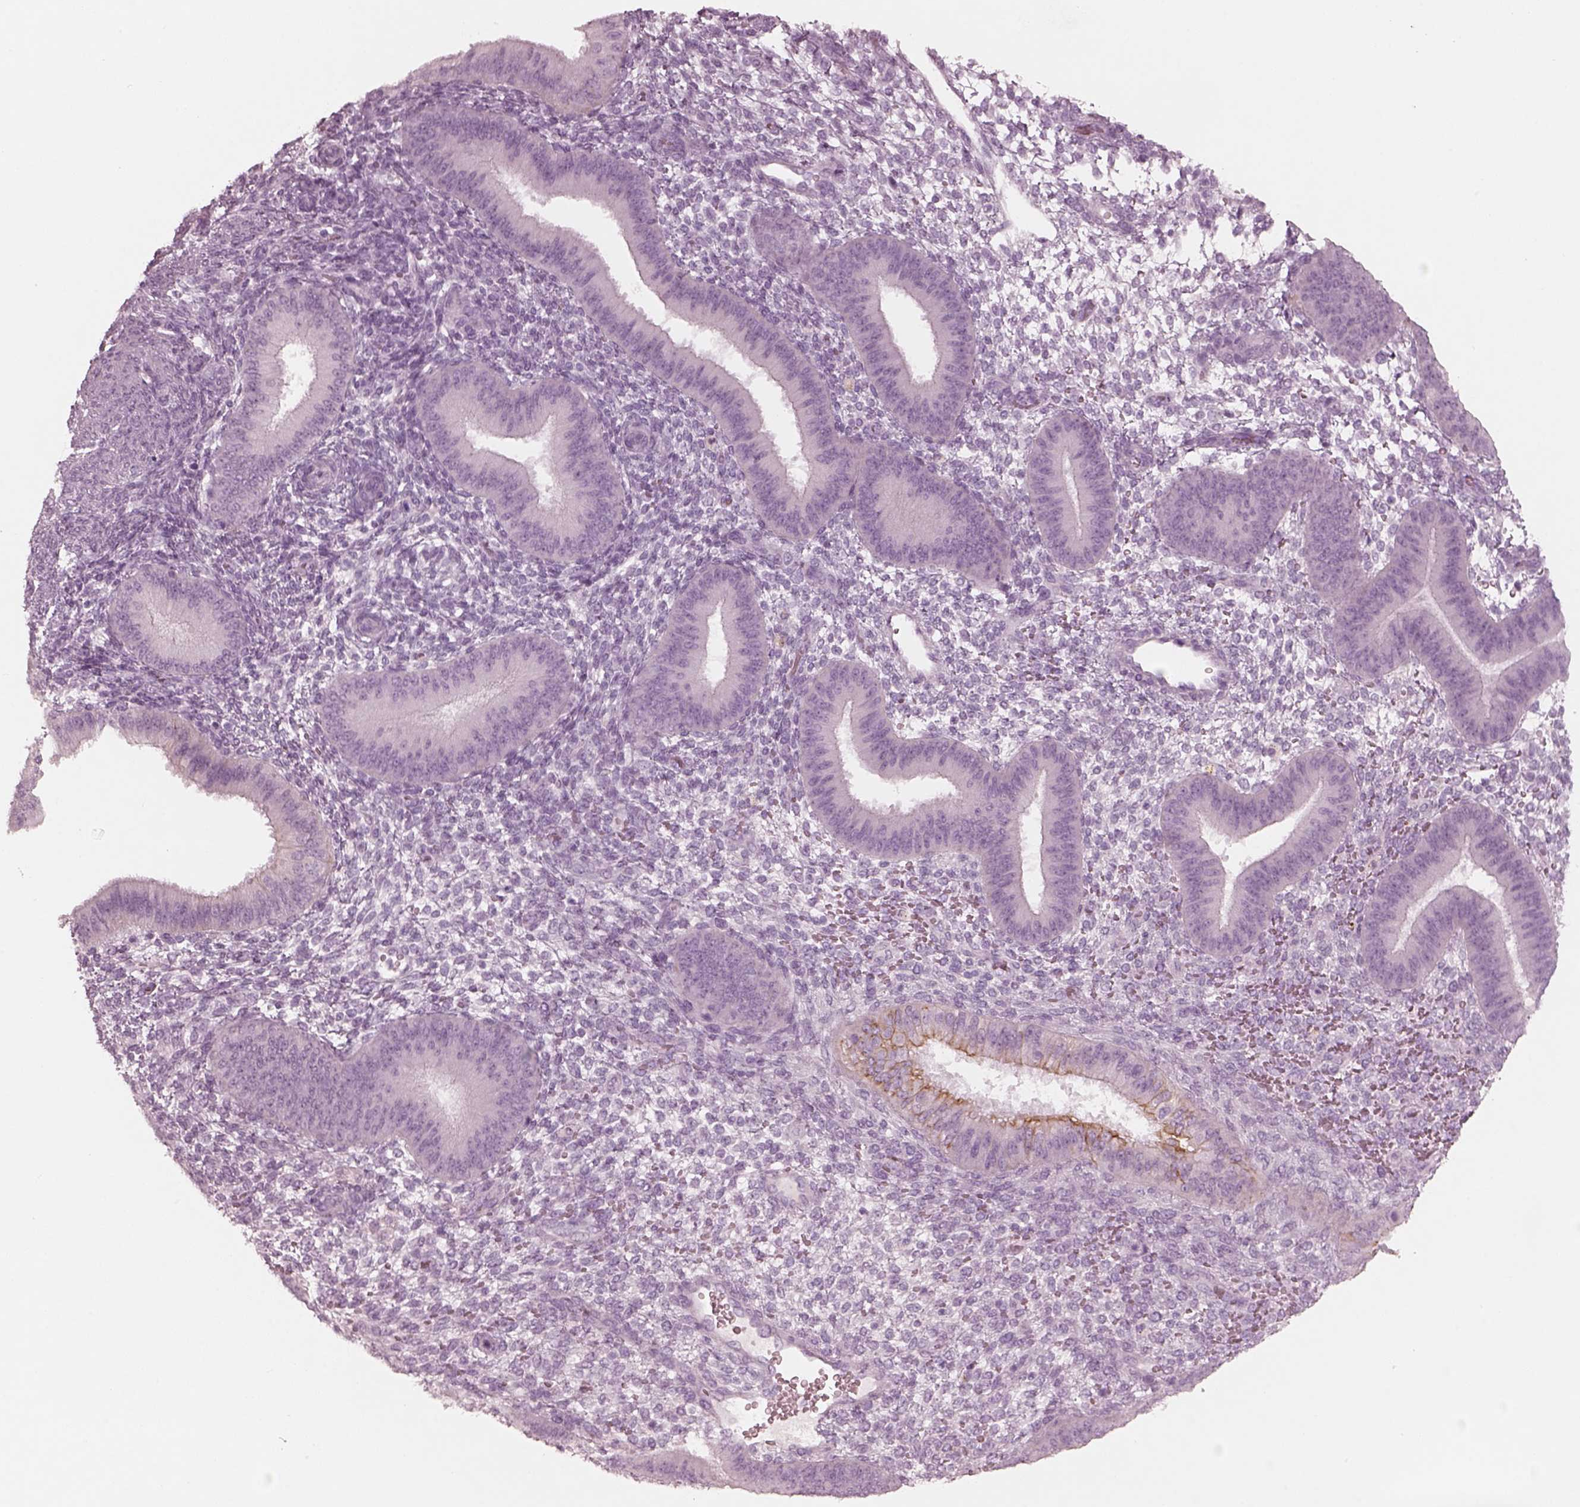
{"staining": {"intensity": "negative", "quantity": "none", "location": "none"}, "tissue": "endometrium", "cell_type": "Cells in endometrial stroma", "image_type": "normal", "snomed": [{"axis": "morphology", "description": "Normal tissue, NOS"}, {"axis": "topography", "description": "Endometrium"}], "caption": "Immunohistochemistry of benign endometrium demonstrates no expression in cells in endometrial stroma.", "gene": "PON3", "patient": {"sex": "female", "age": 39}}